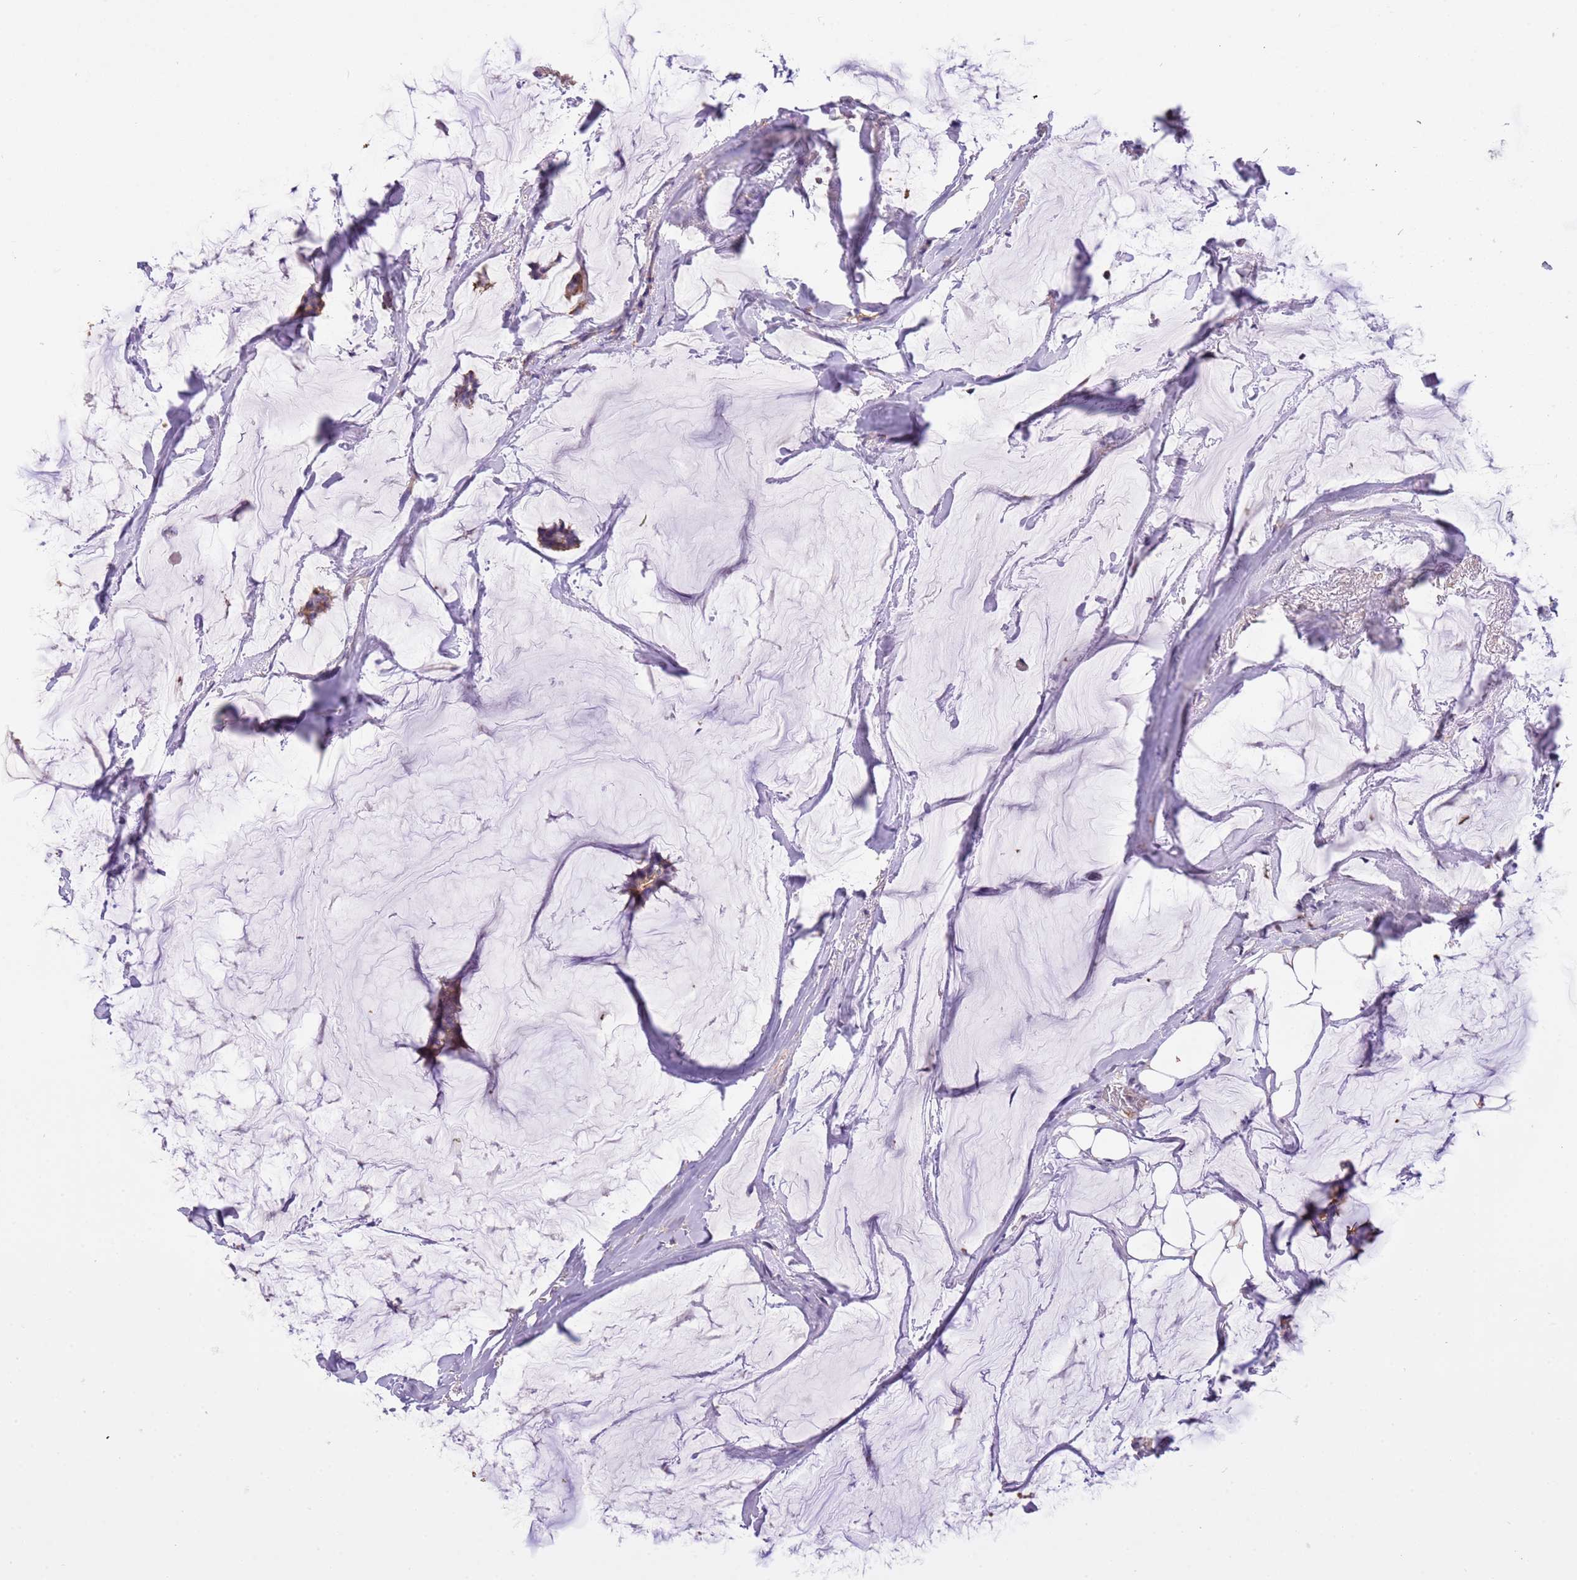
{"staining": {"intensity": "moderate", "quantity": "<25%", "location": "cytoplasmic/membranous"}, "tissue": "breast cancer", "cell_type": "Tumor cells", "image_type": "cancer", "snomed": [{"axis": "morphology", "description": "Duct carcinoma"}, {"axis": "topography", "description": "Breast"}], "caption": "Immunohistochemistry (IHC) of invasive ductal carcinoma (breast) demonstrates low levels of moderate cytoplasmic/membranous staining in approximately <25% of tumor cells.", "gene": "STIP1", "patient": {"sex": "female", "age": 93}}